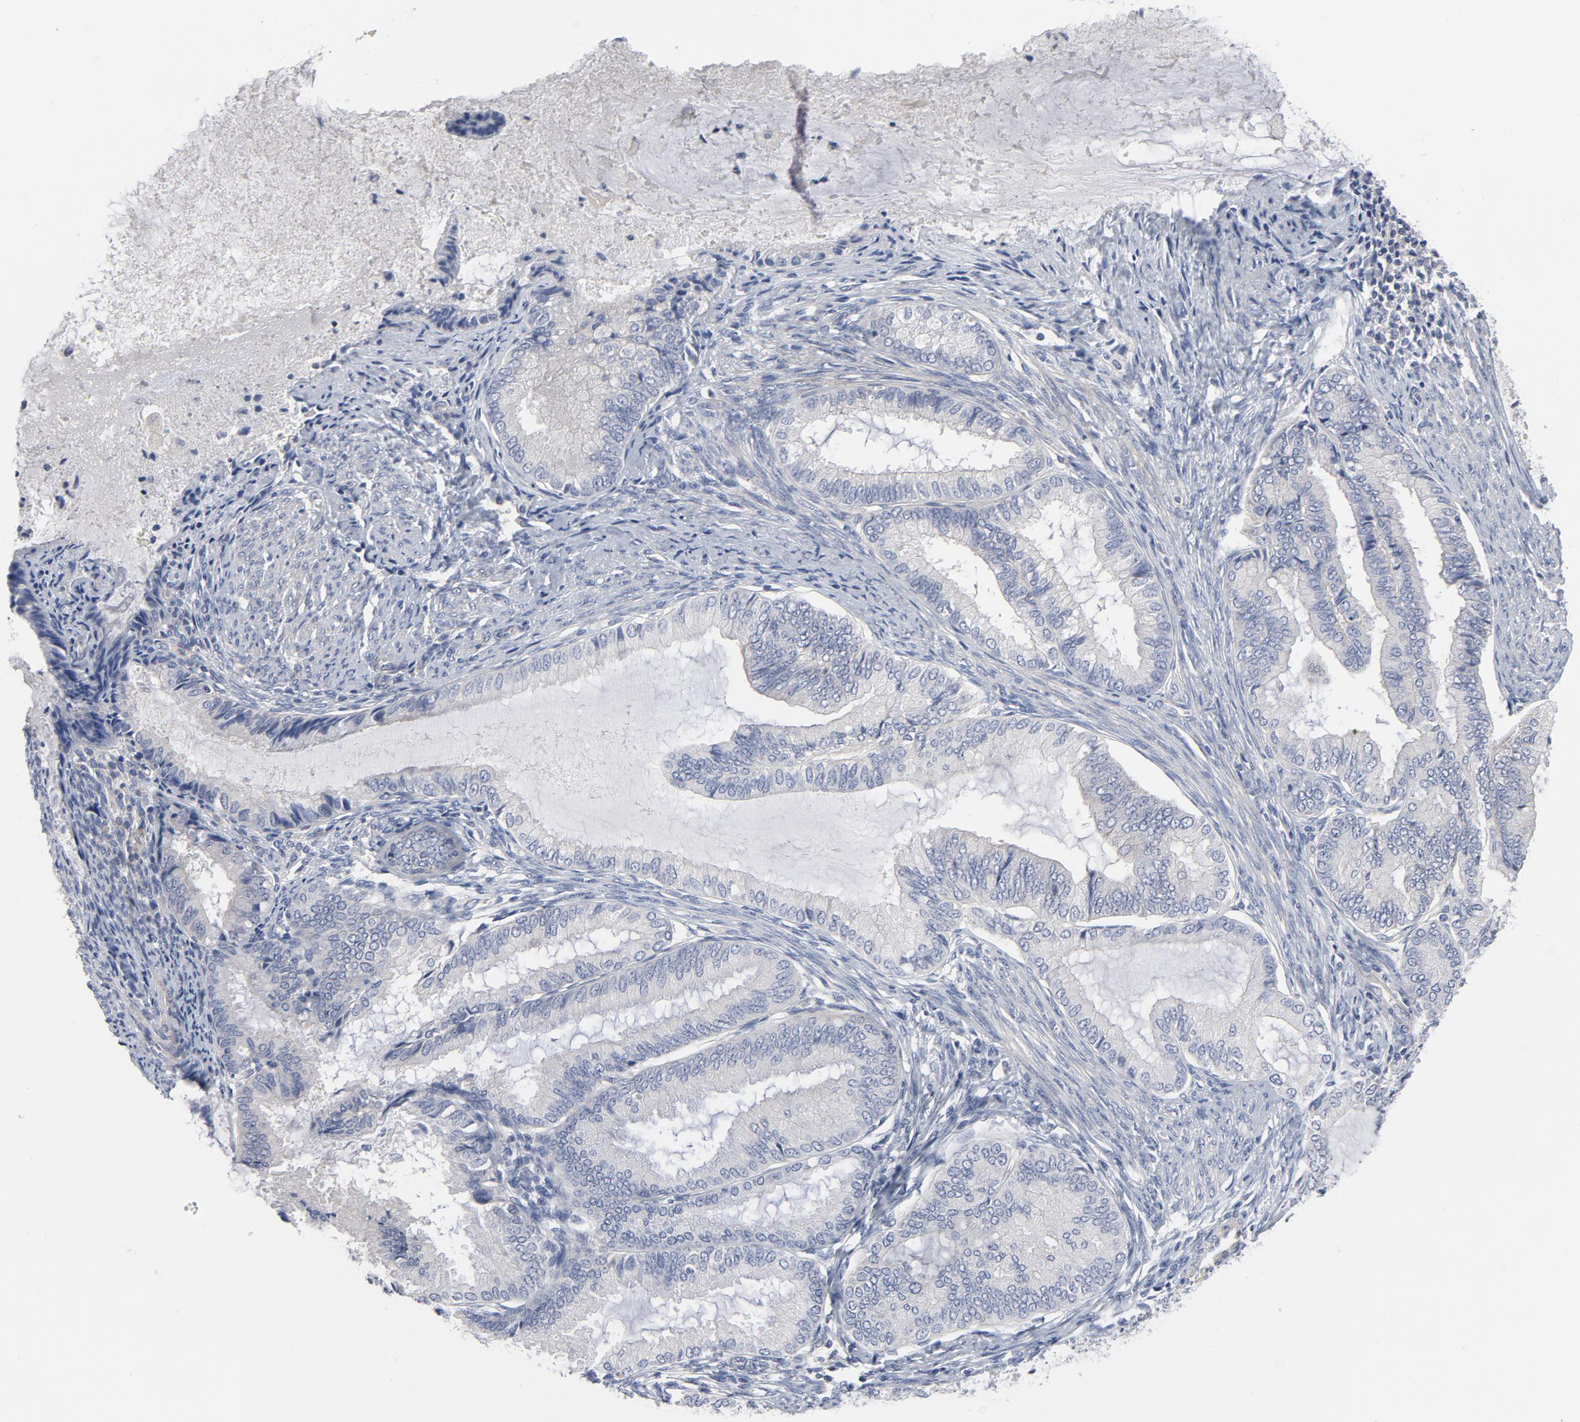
{"staining": {"intensity": "negative", "quantity": "none", "location": "none"}, "tissue": "endometrial cancer", "cell_type": "Tumor cells", "image_type": "cancer", "snomed": [{"axis": "morphology", "description": "Adenocarcinoma, NOS"}, {"axis": "topography", "description": "Endometrium"}], "caption": "Immunohistochemistry micrograph of neoplastic tissue: adenocarcinoma (endometrial) stained with DAB (3,3'-diaminobenzidine) reveals no significant protein expression in tumor cells. (Brightfield microscopy of DAB (3,3'-diaminobenzidine) immunohistochemistry (IHC) at high magnification).", "gene": "ROCK1", "patient": {"sex": "female", "age": 86}}